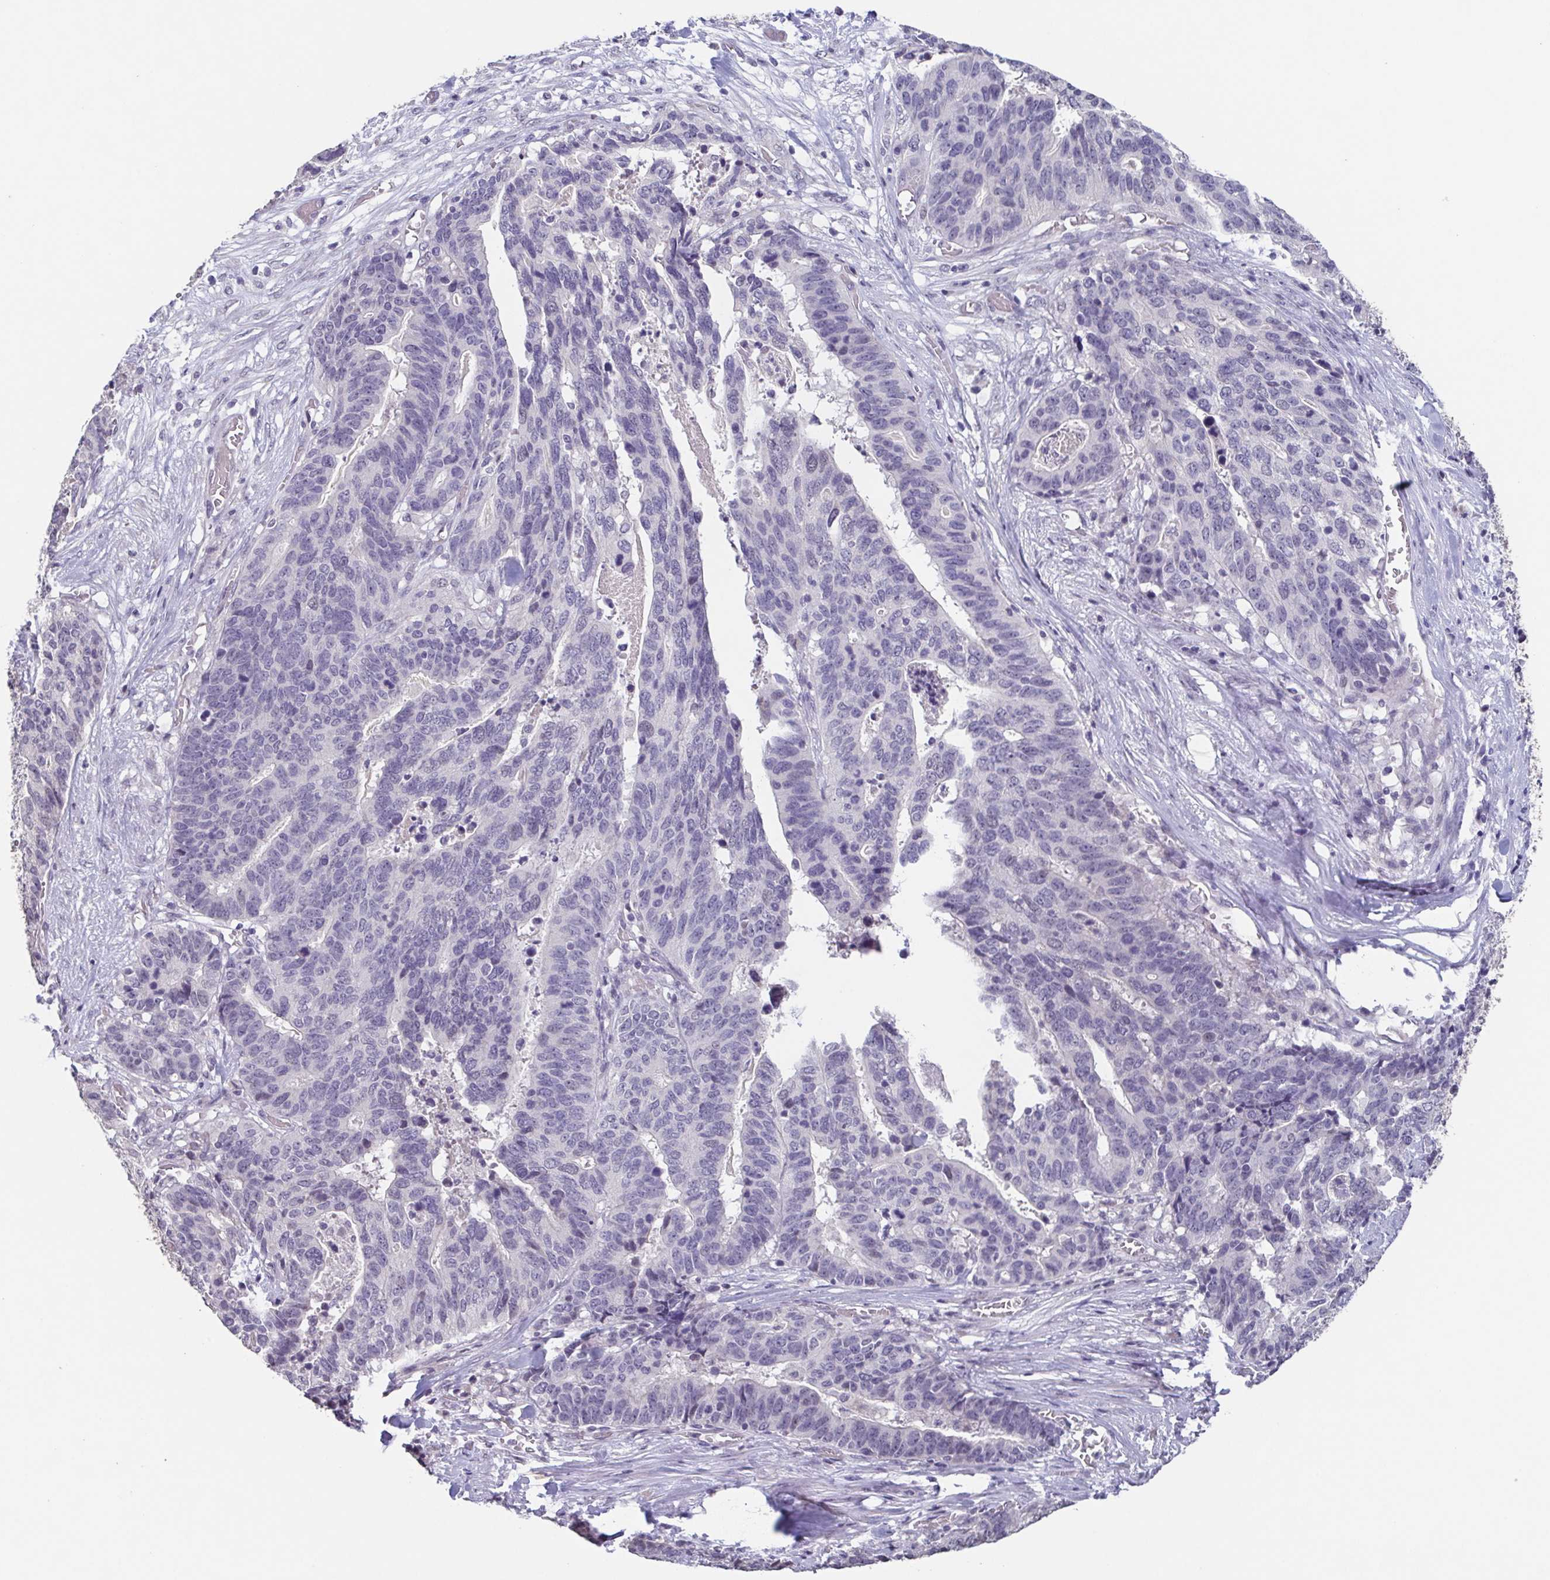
{"staining": {"intensity": "negative", "quantity": "none", "location": "none"}, "tissue": "stomach cancer", "cell_type": "Tumor cells", "image_type": "cancer", "snomed": [{"axis": "morphology", "description": "Adenocarcinoma, NOS"}, {"axis": "topography", "description": "Stomach, upper"}], "caption": "Stomach adenocarcinoma stained for a protein using IHC exhibits no expression tumor cells.", "gene": "GHRL", "patient": {"sex": "female", "age": 67}}